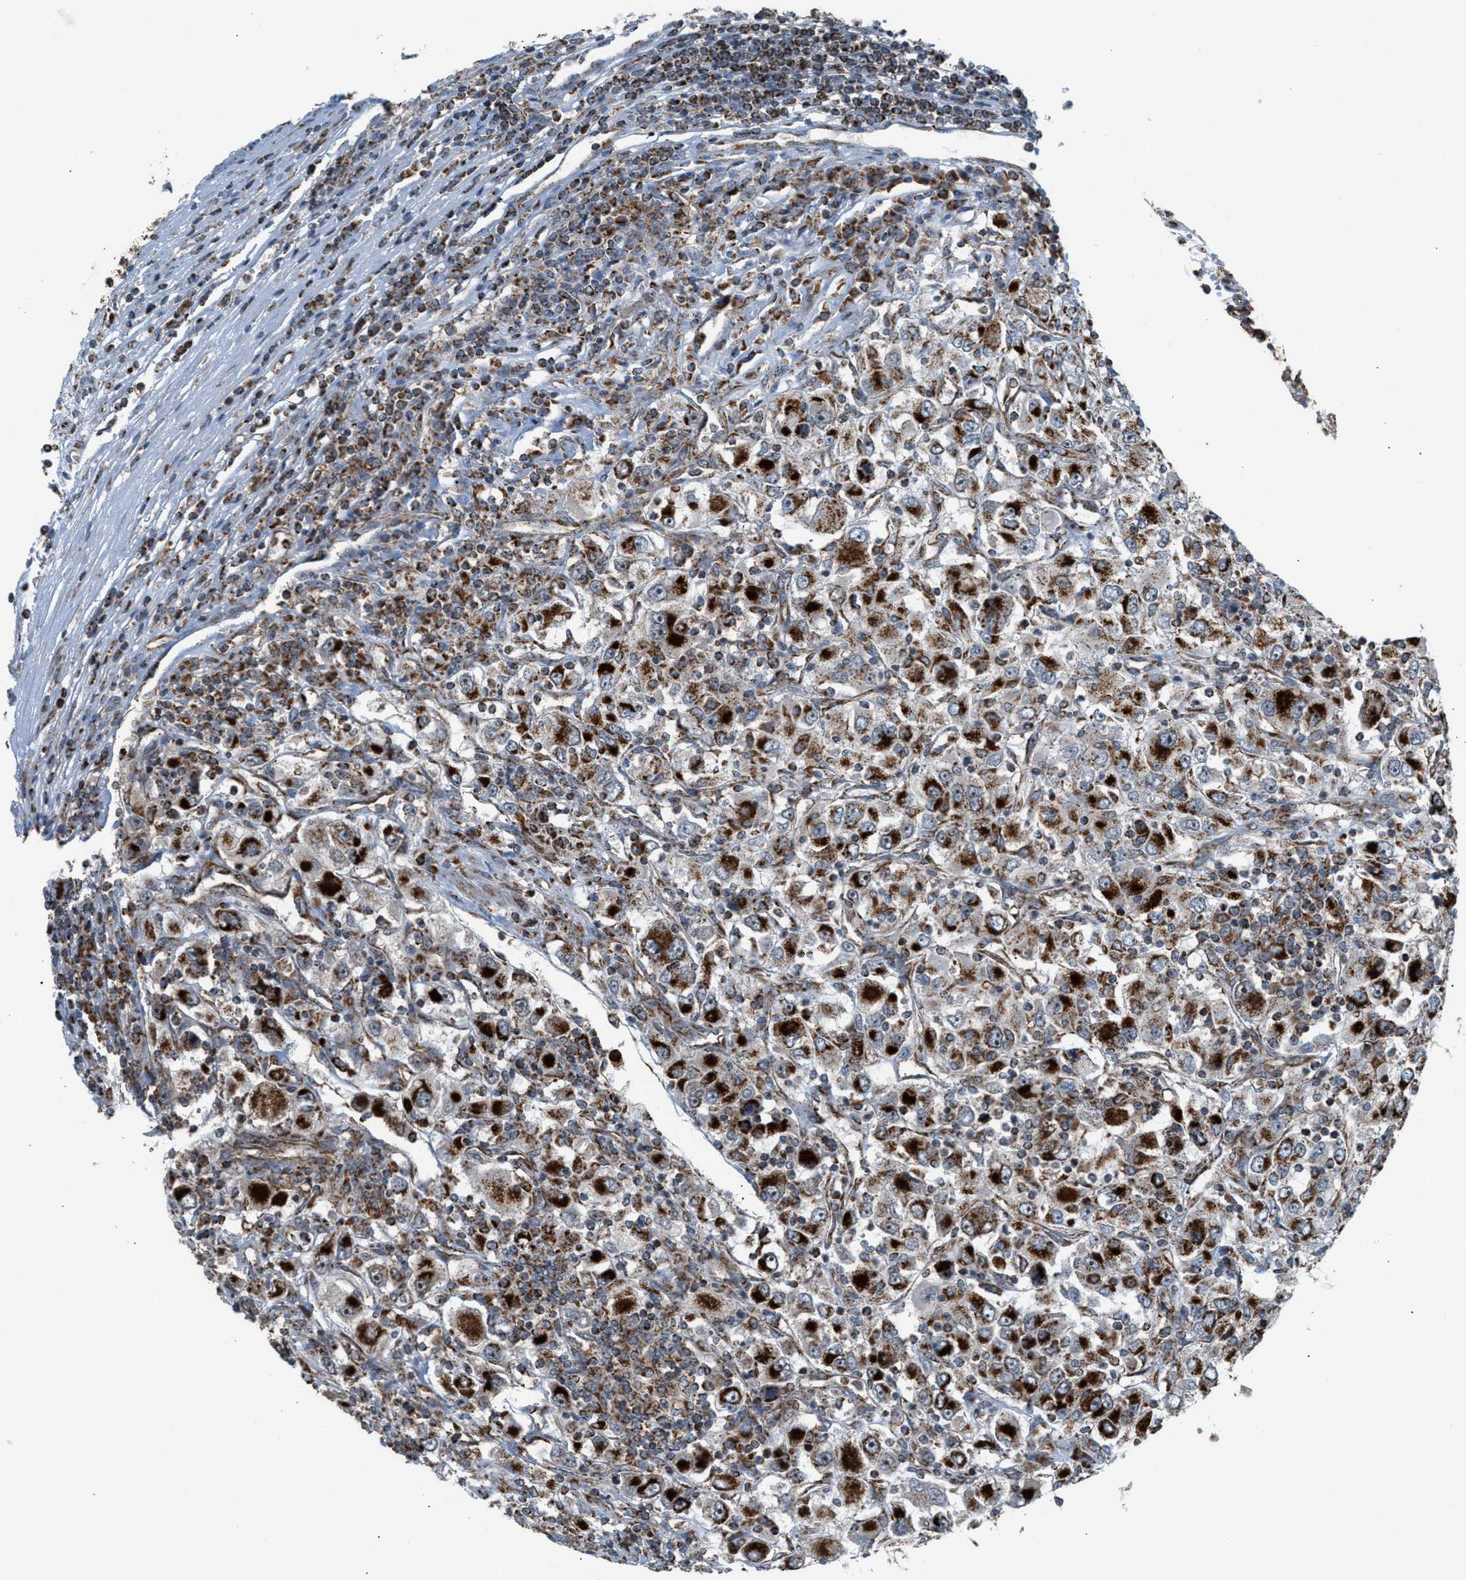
{"staining": {"intensity": "strong", "quantity": ">75%", "location": "cytoplasmic/membranous"}, "tissue": "renal cancer", "cell_type": "Tumor cells", "image_type": "cancer", "snomed": [{"axis": "morphology", "description": "Adenocarcinoma, NOS"}, {"axis": "topography", "description": "Kidney"}], "caption": "Protein staining of renal adenocarcinoma tissue shows strong cytoplasmic/membranous expression in about >75% of tumor cells.", "gene": "SGSM2", "patient": {"sex": "female", "age": 52}}